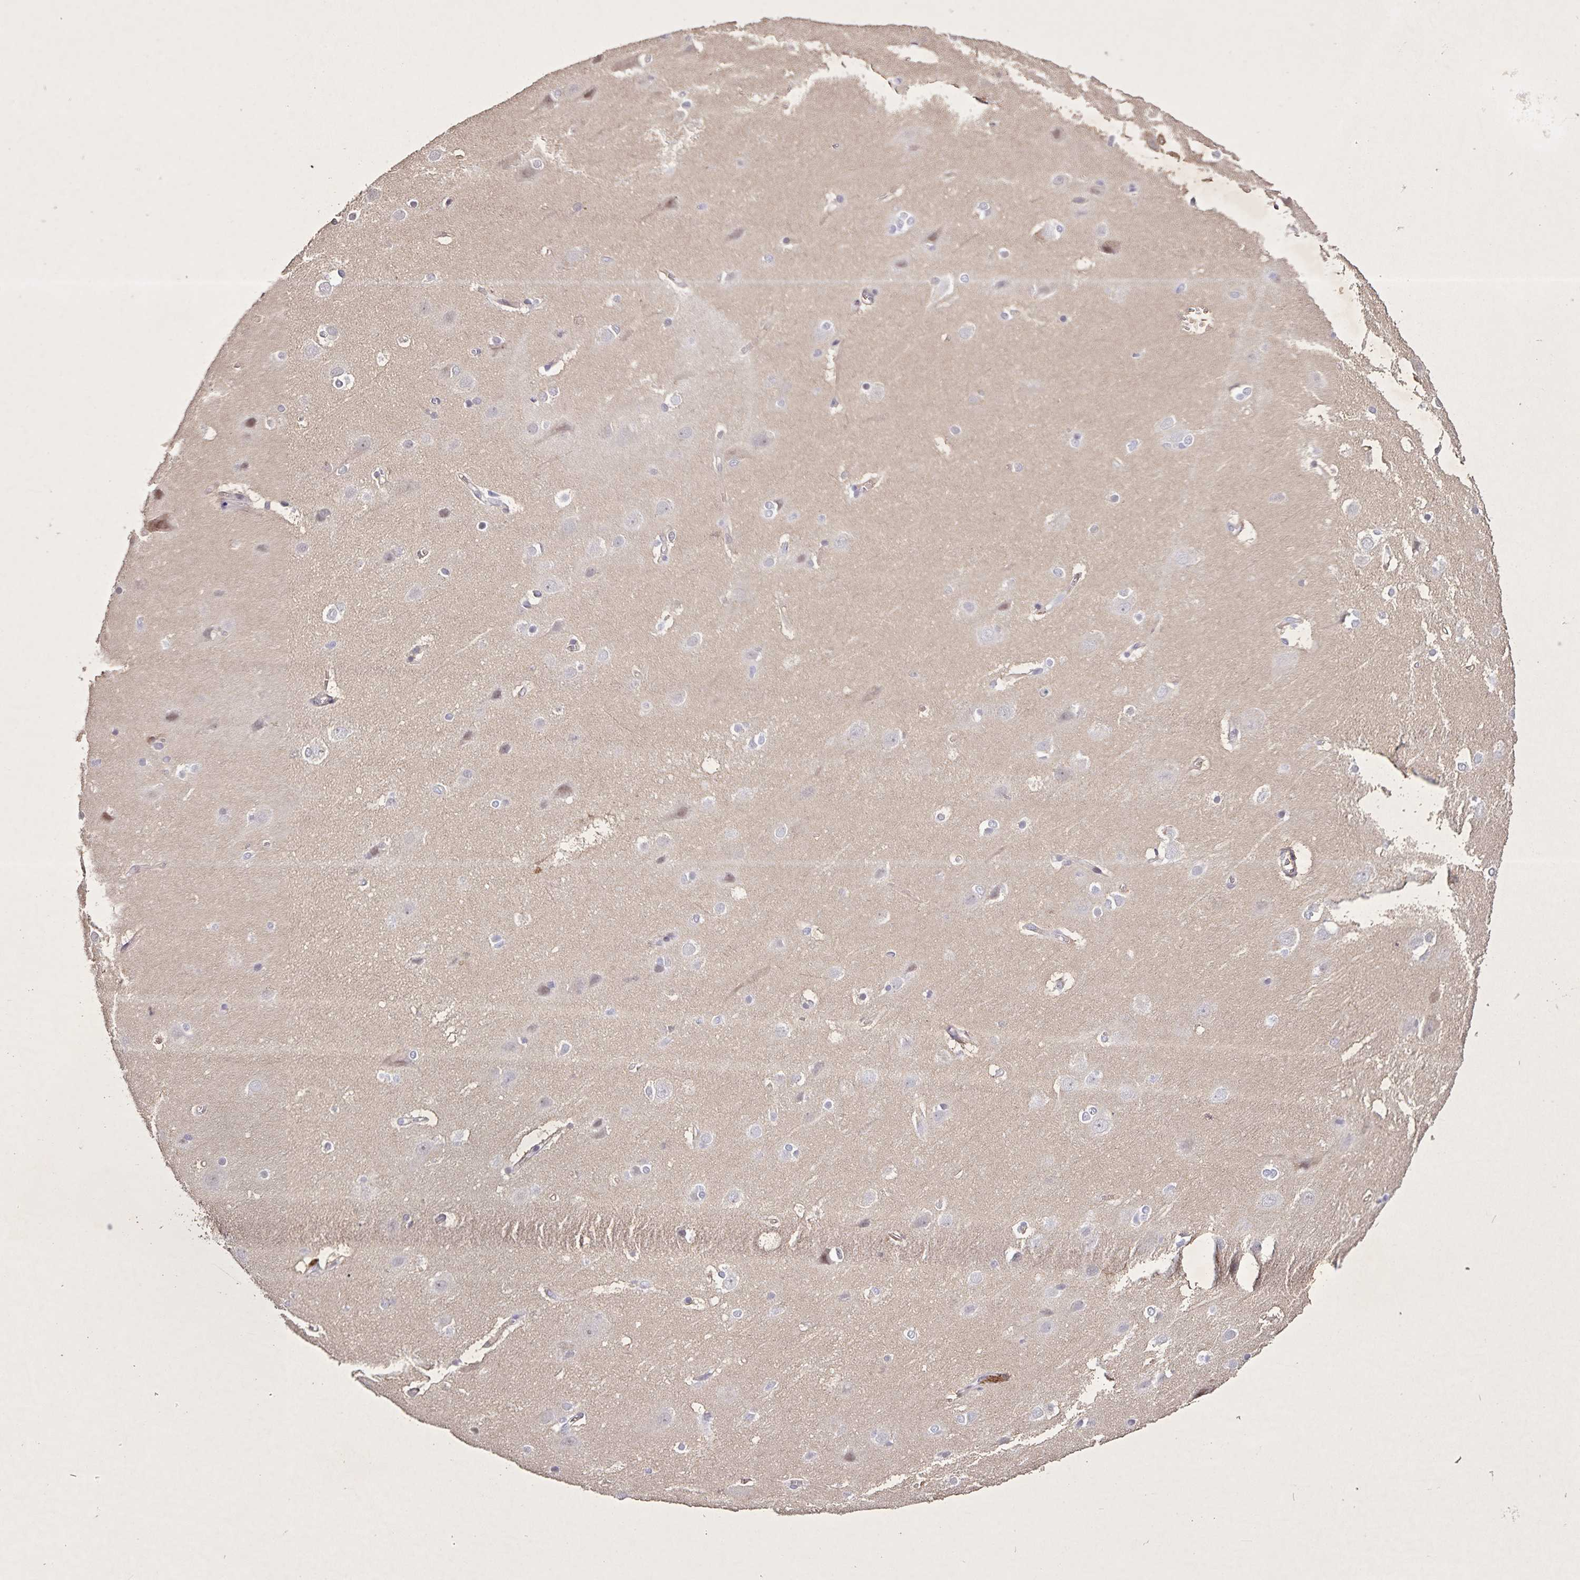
{"staining": {"intensity": "moderate", "quantity": "<25%", "location": "cytoplasmic/membranous"}, "tissue": "cerebral cortex", "cell_type": "Endothelial cells", "image_type": "normal", "snomed": [{"axis": "morphology", "description": "Normal tissue, NOS"}, {"axis": "topography", "description": "Cerebral cortex"}], "caption": "Protein expression analysis of unremarkable cerebral cortex reveals moderate cytoplasmic/membranous expression in about <25% of endothelial cells.", "gene": "GDF2", "patient": {"sex": "male", "age": 37}}